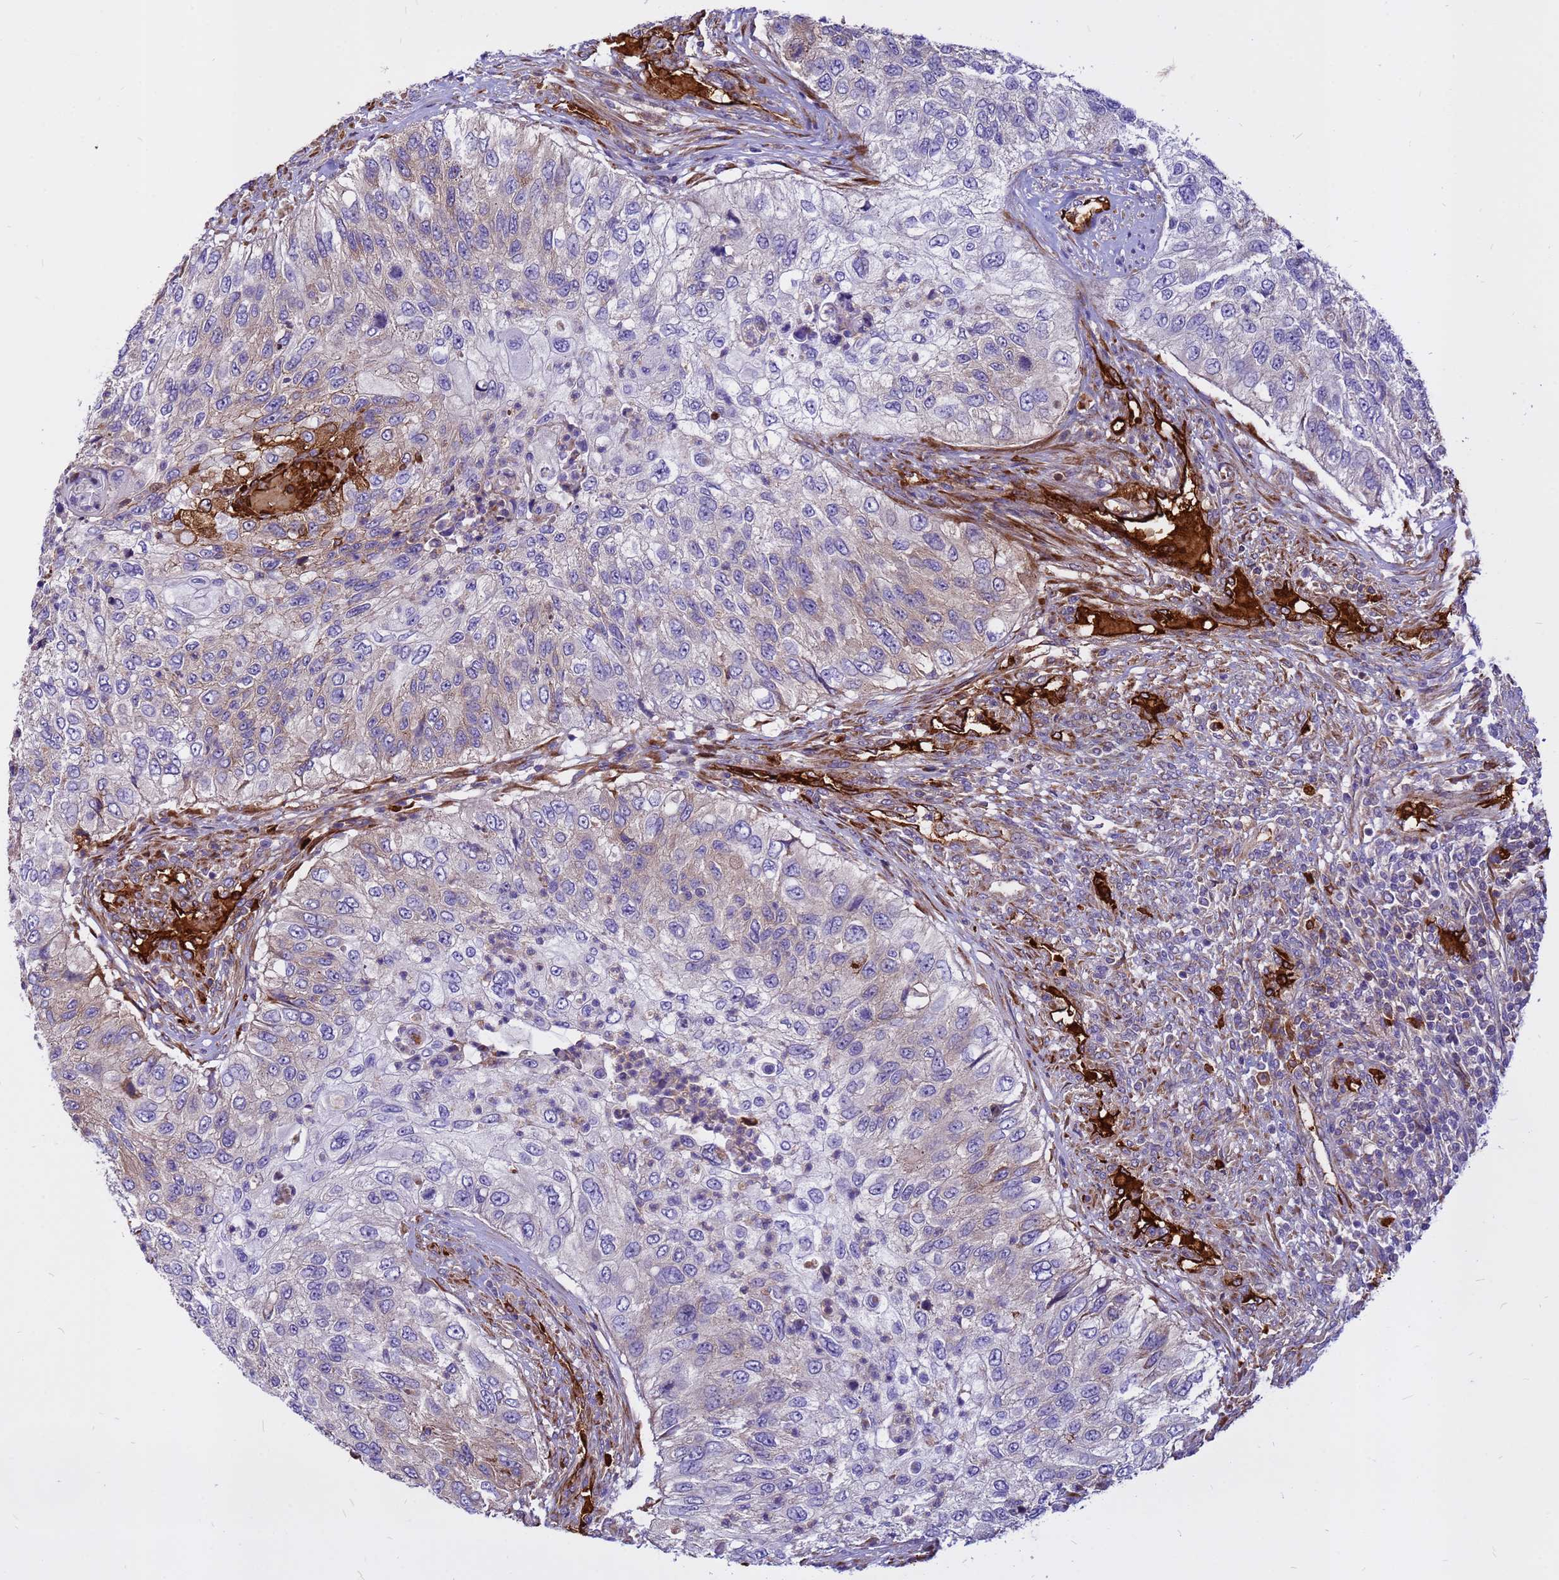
{"staining": {"intensity": "weak", "quantity": "<25%", "location": "cytoplasmic/membranous"}, "tissue": "urothelial cancer", "cell_type": "Tumor cells", "image_type": "cancer", "snomed": [{"axis": "morphology", "description": "Urothelial carcinoma, High grade"}, {"axis": "topography", "description": "Urinary bladder"}], "caption": "High-grade urothelial carcinoma stained for a protein using IHC reveals no positivity tumor cells.", "gene": "ZNF669", "patient": {"sex": "female", "age": 60}}